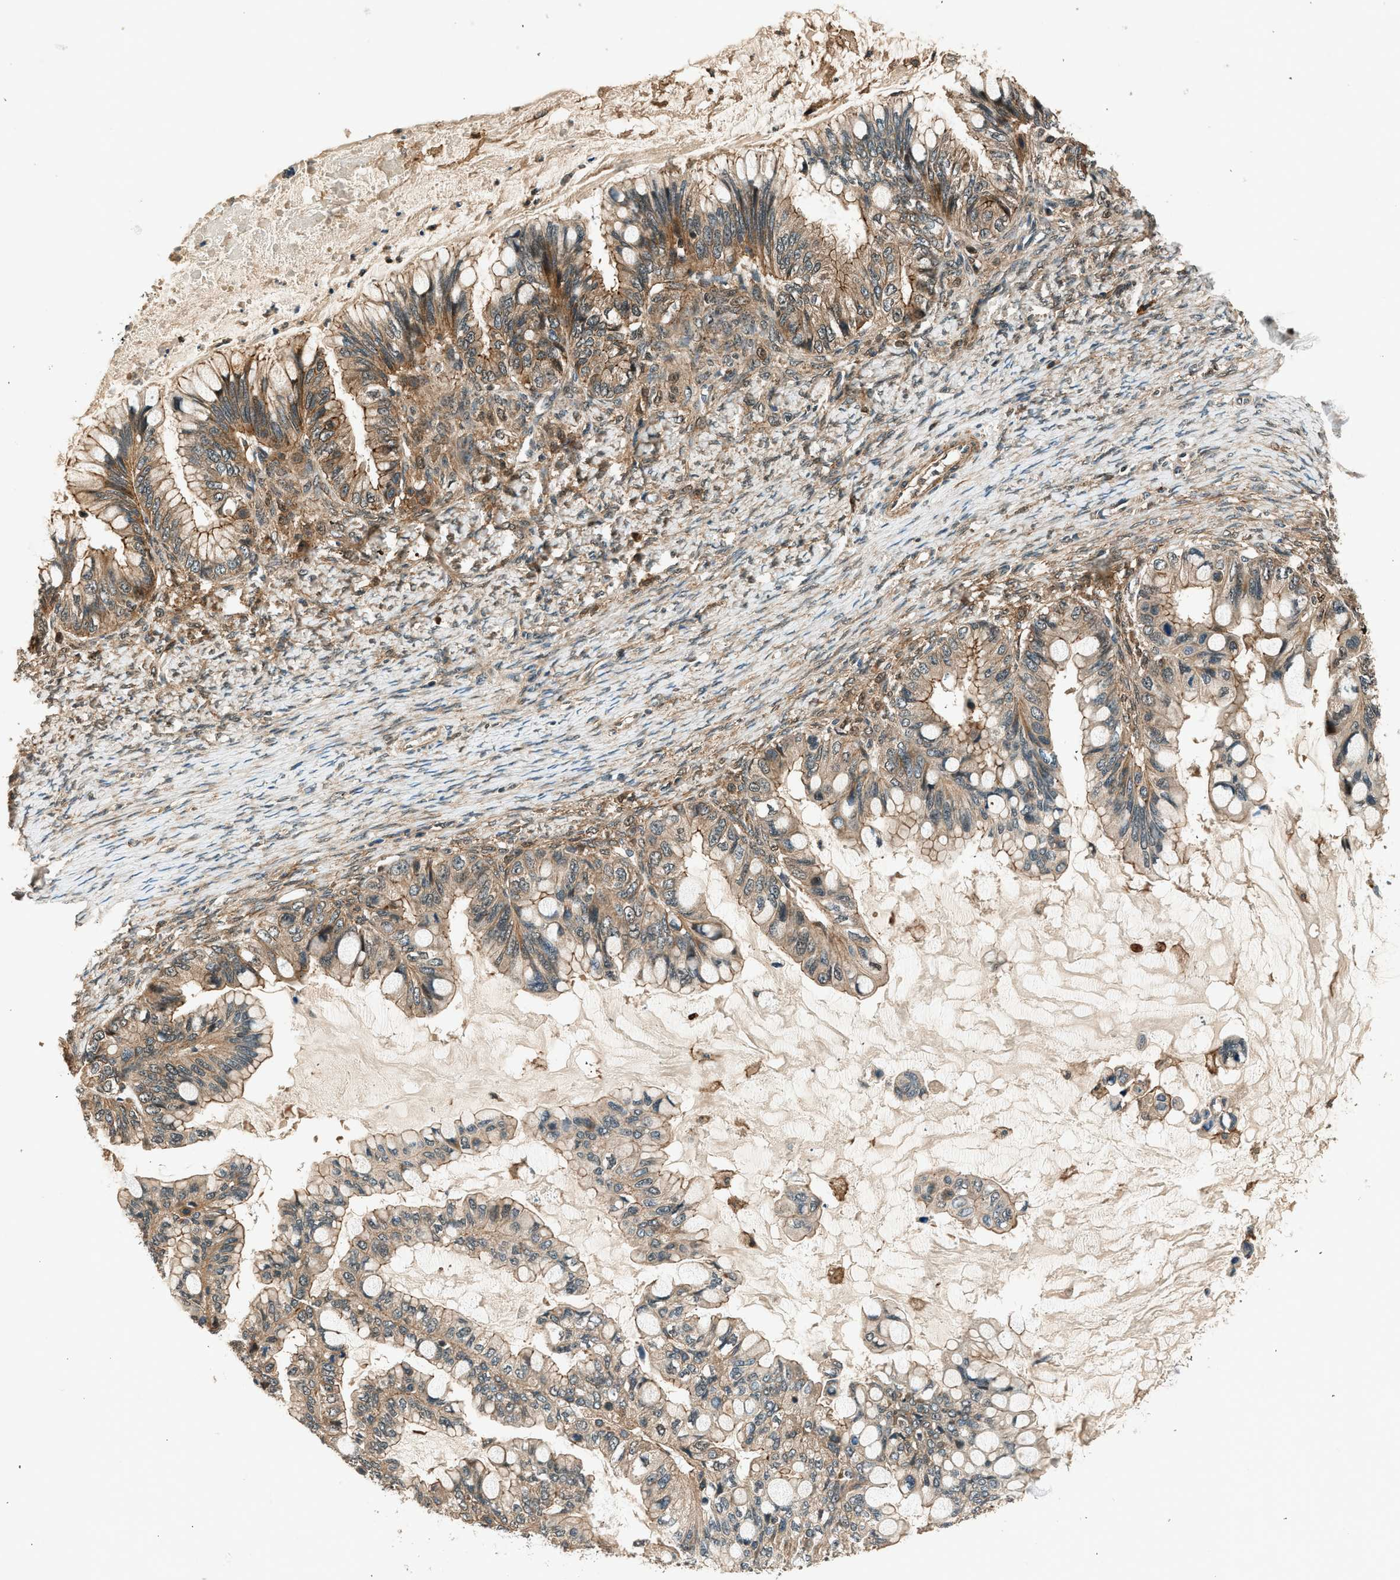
{"staining": {"intensity": "moderate", "quantity": ">75%", "location": "cytoplasmic/membranous"}, "tissue": "ovarian cancer", "cell_type": "Tumor cells", "image_type": "cancer", "snomed": [{"axis": "morphology", "description": "Cystadenocarcinoma, mucinous, NOS"}, {"axis": "topography", "description": "Ovary"}], "caption": "Immunohistochemistry (IHC) (DAB (3,3'-diaminobenzidine)) staining of human ovarian cancer (mucinous cystadenocarcinoma) exhibits moderate cytoplasmic/membranous protein expression in about >75% of tumor cells.", "gene": "ARHGEF11", "patient": {"sex": "female", "age": 80}}